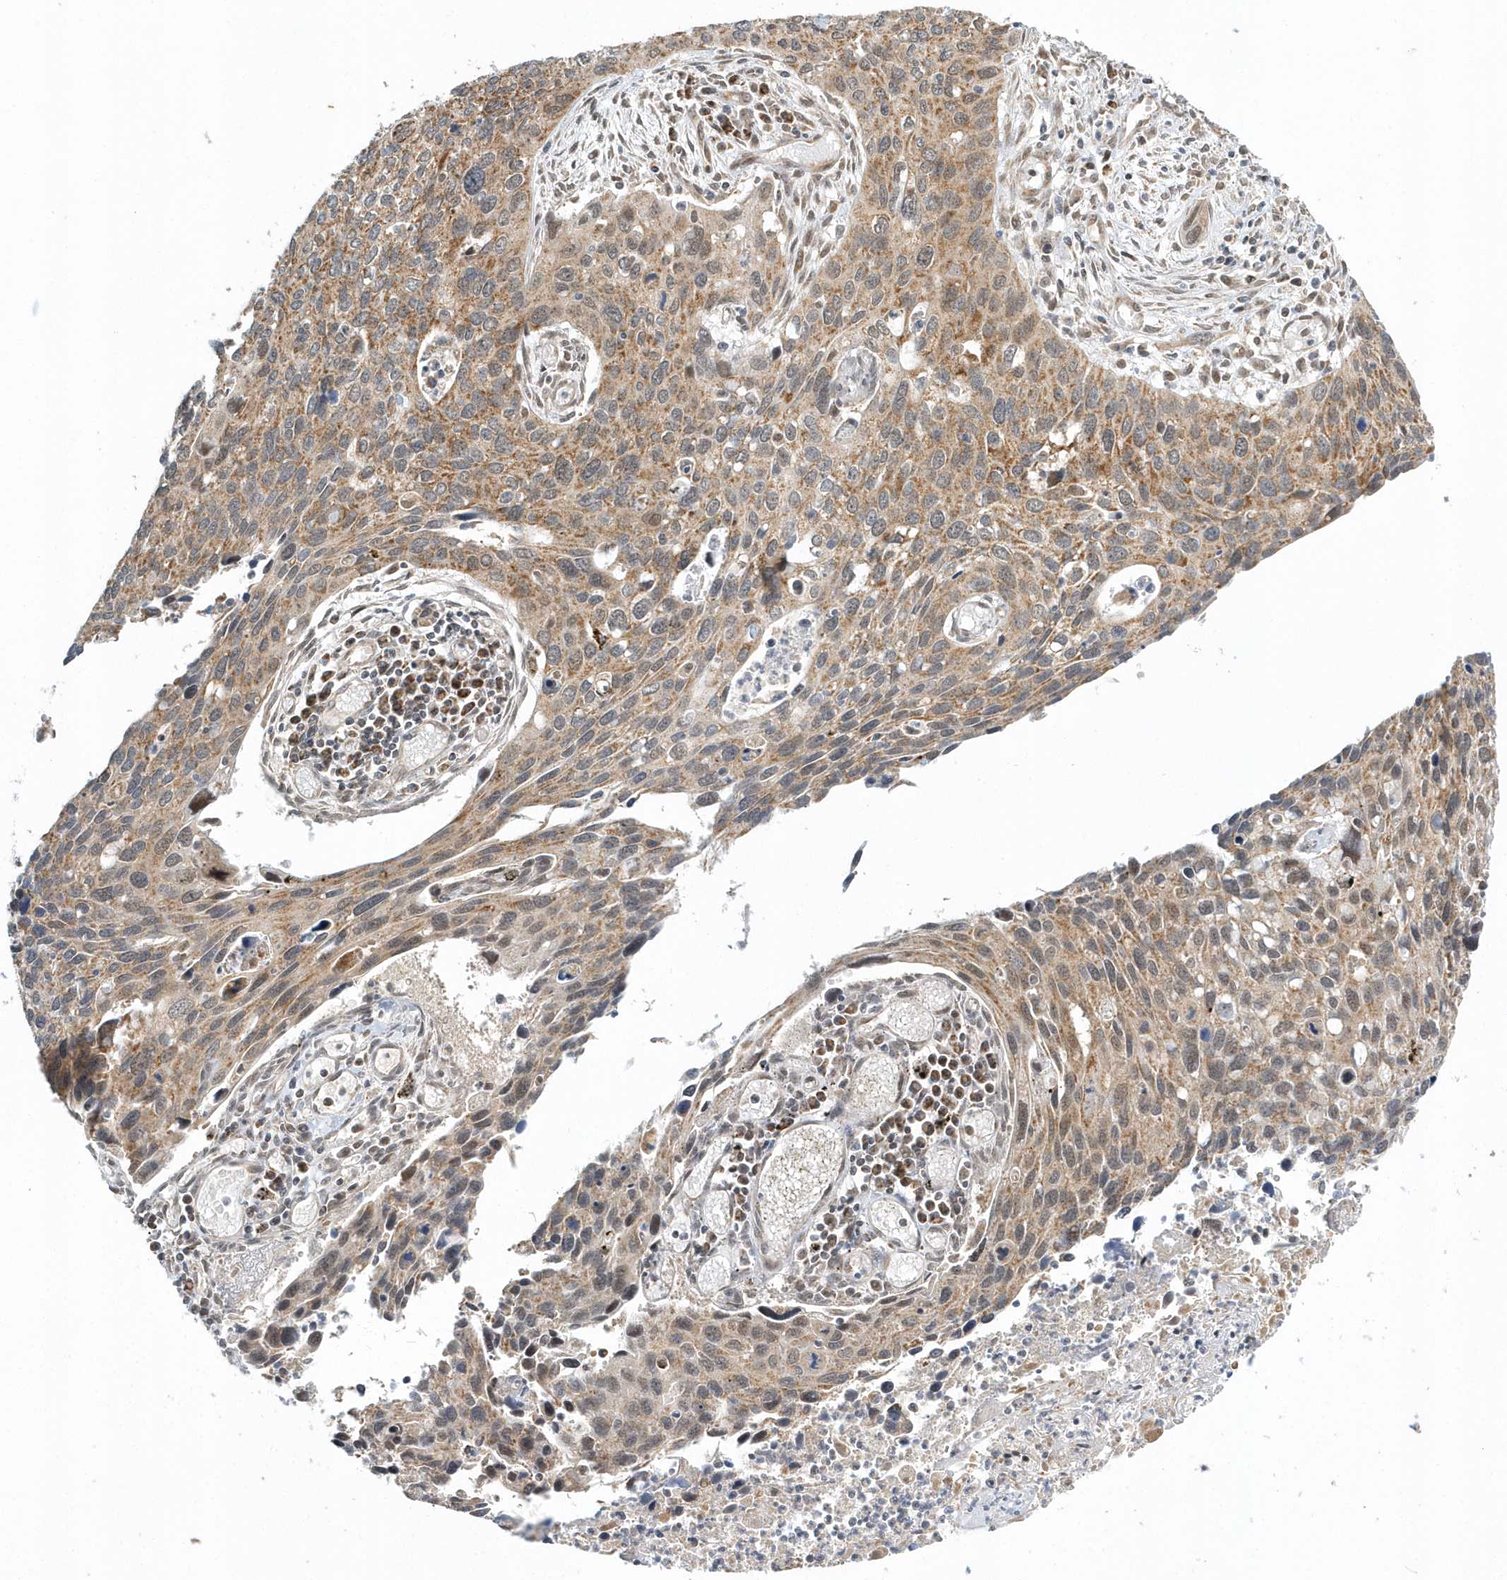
{"staining": {"intensity": "moderate", "quantity": "25%-75%", "location": "cytoplasmic/membranous,nuclear"}, "tissue": "cervical cancer", "cell_type": "Tumor cells", "image_type": "cancer", "snomed": [{"axis": "morphology", "description": "Squamous cell carcinoma, NOS"}, {"axis": "topography", "description": "Cervix"}], "caption": "Brown immunohistochemical staining in human cervical cancer exhibits moderate cytoplasmic/membranous and nuclear staining in approximately 25%-75% of tumor cells.", "gene": "PSMD6", "patient": {"sex": "female", "age": 55}}